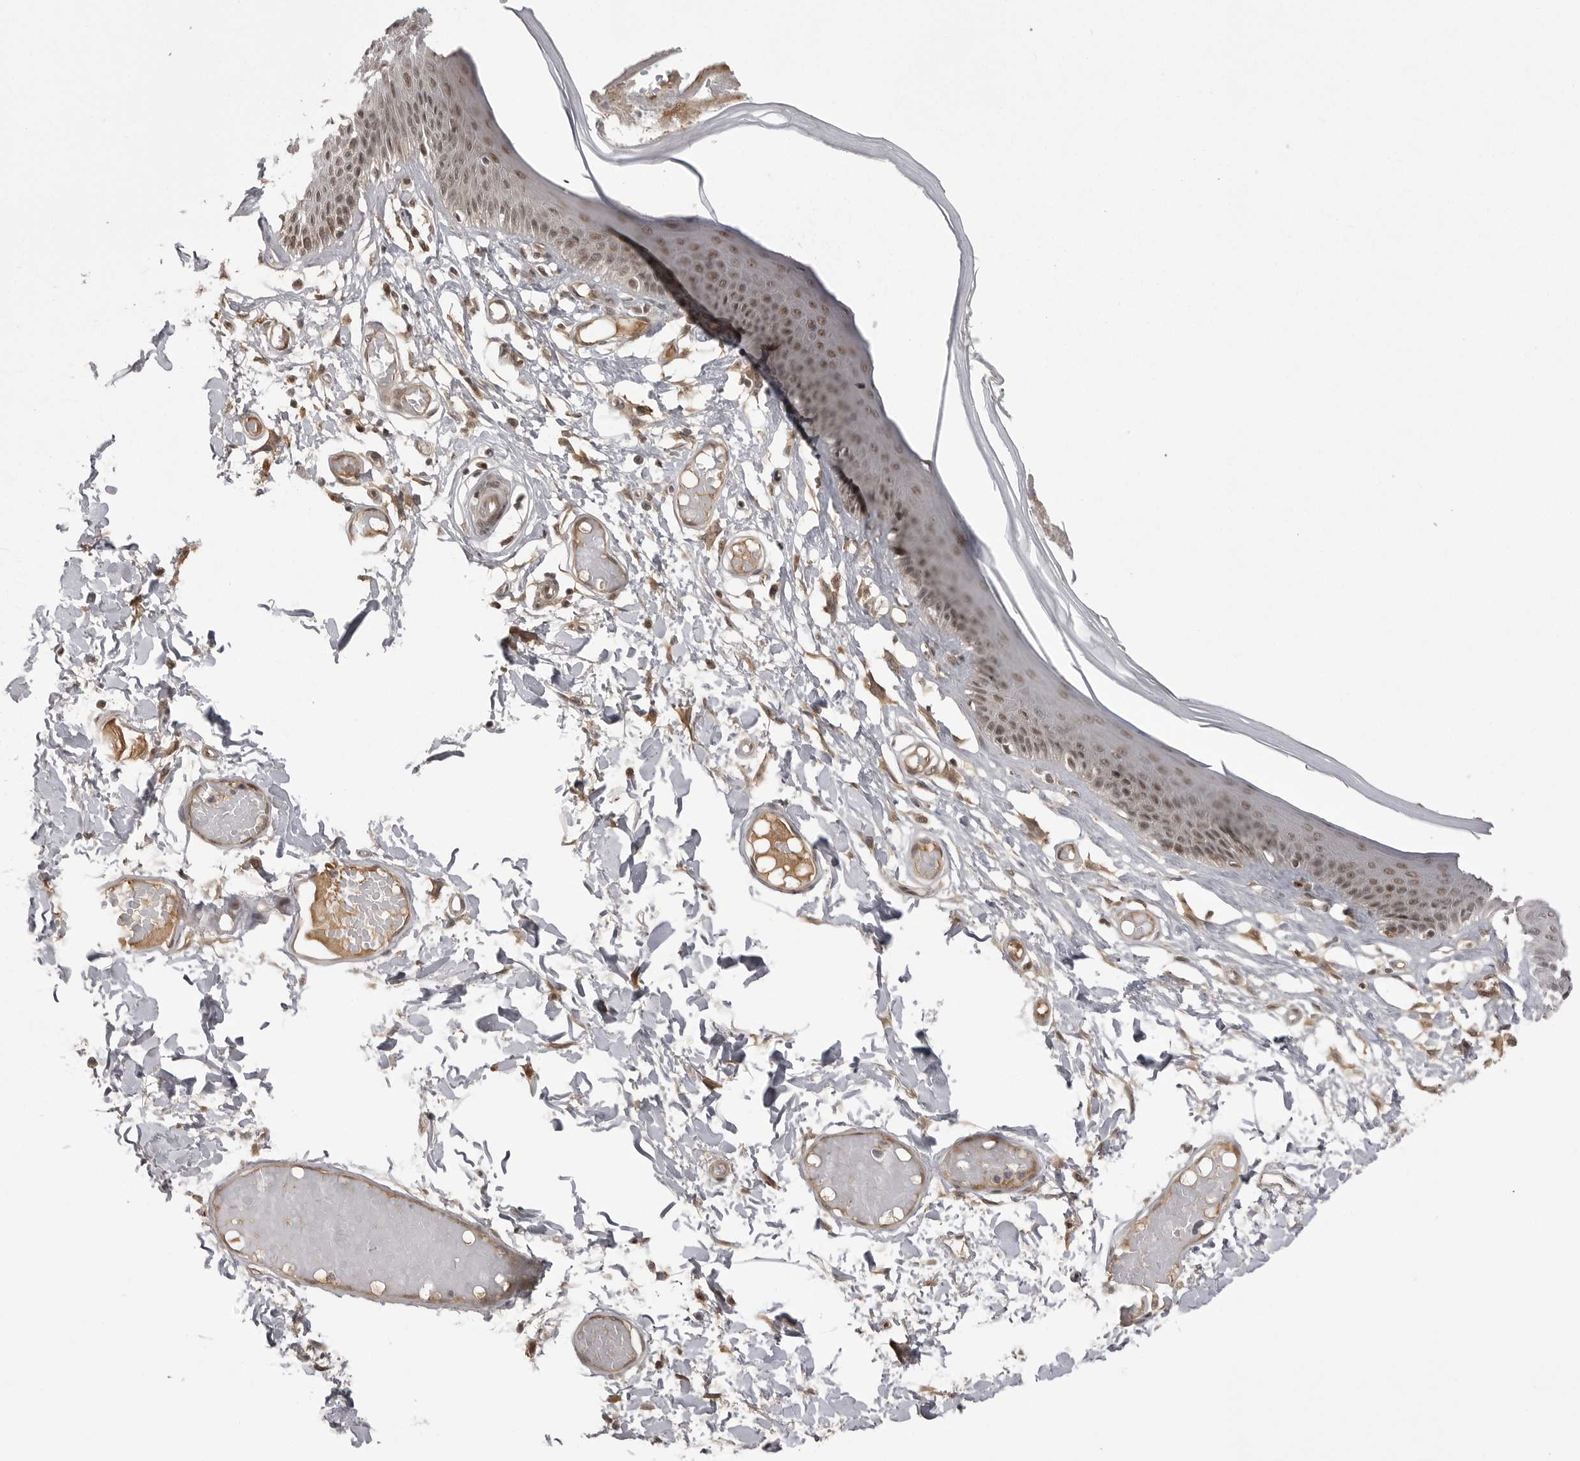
{"staining": {"intensity": "moderate", "quantity": ">75%", "location": "cytoplasmic/membranous,nuclear"}, "tissue": "skin", "cell_type": "Epidermal cells", "image_type": "normal", "snomed": [{"axis": "morphology", "description": "Normal tissue, NOS"}, {"axis": "topography", "description": "Vulva"}], "caption": "Immunohistochemical staining of normal human skin demonstrates >75% levels of moderate cytoplasmic/membranous,nuclear protein staining in approximately >75% of epidermal cells.", "gene": "SORBS1", "patient": {"sex": "female", "age": 73}}